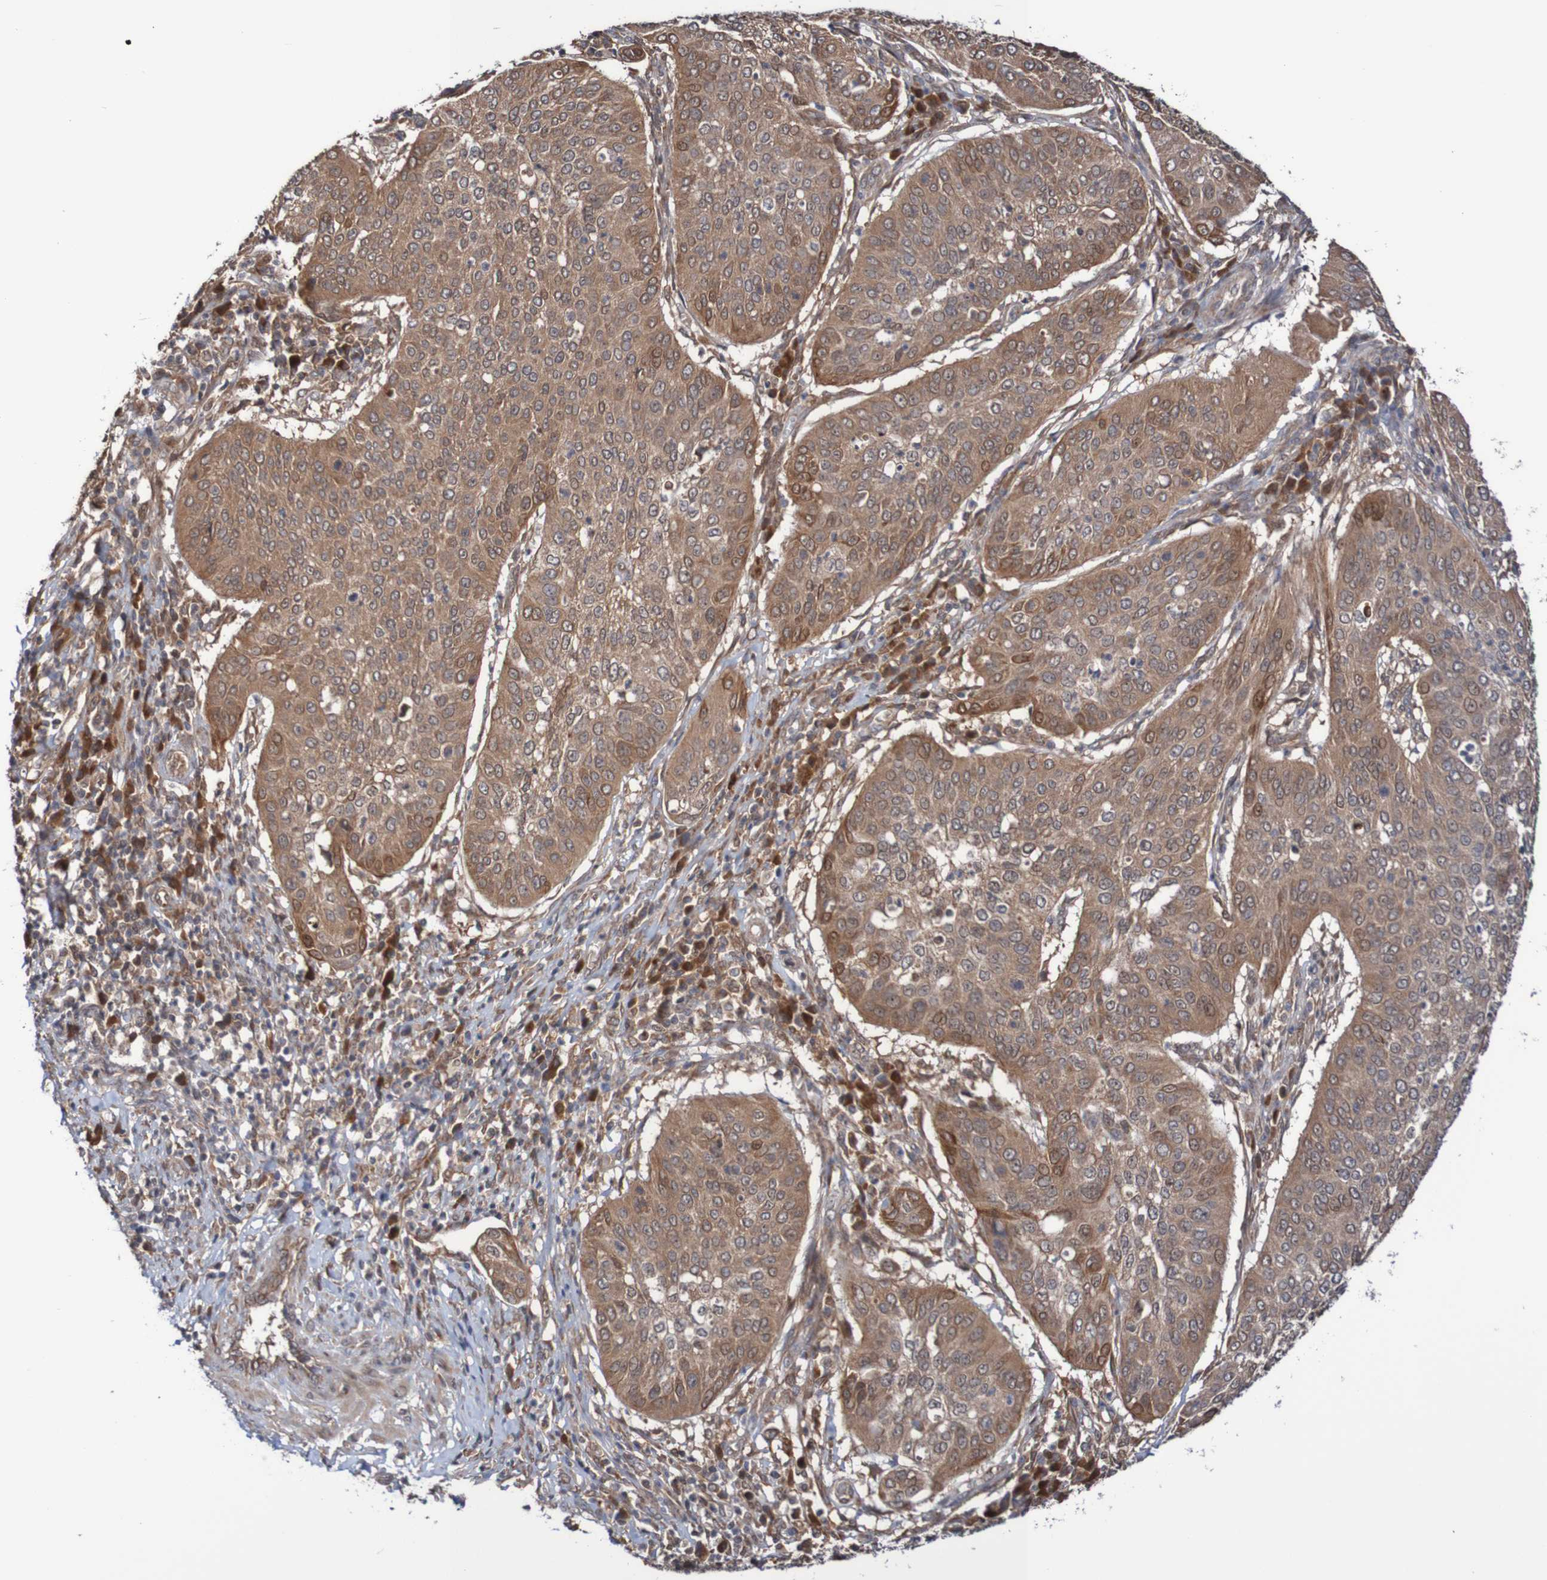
{"staining": {"intensity": "moderate", "quantity": ">75%", "location": "cytoplasmic/membranous"}, "tissue": "cervical cancer", "cell_type": "Tumor cells", "image_type": "cancer", "snomed": [{"axis": "morphology", "description": "Normal tissue, NOS"}, {"axis": "morphology", "description": "Squamous cell carcinoma, NOS"}, {"axis": "topography", "description": "Cervix"}], "caption": "A brown stain highlights moderate cytoplasmic/membranous positivity of a protein in human cervical squamous cell carcinoma tumor cells.", "gene": "PHPT1", "patient": {"sex": "female", "age": 39}}